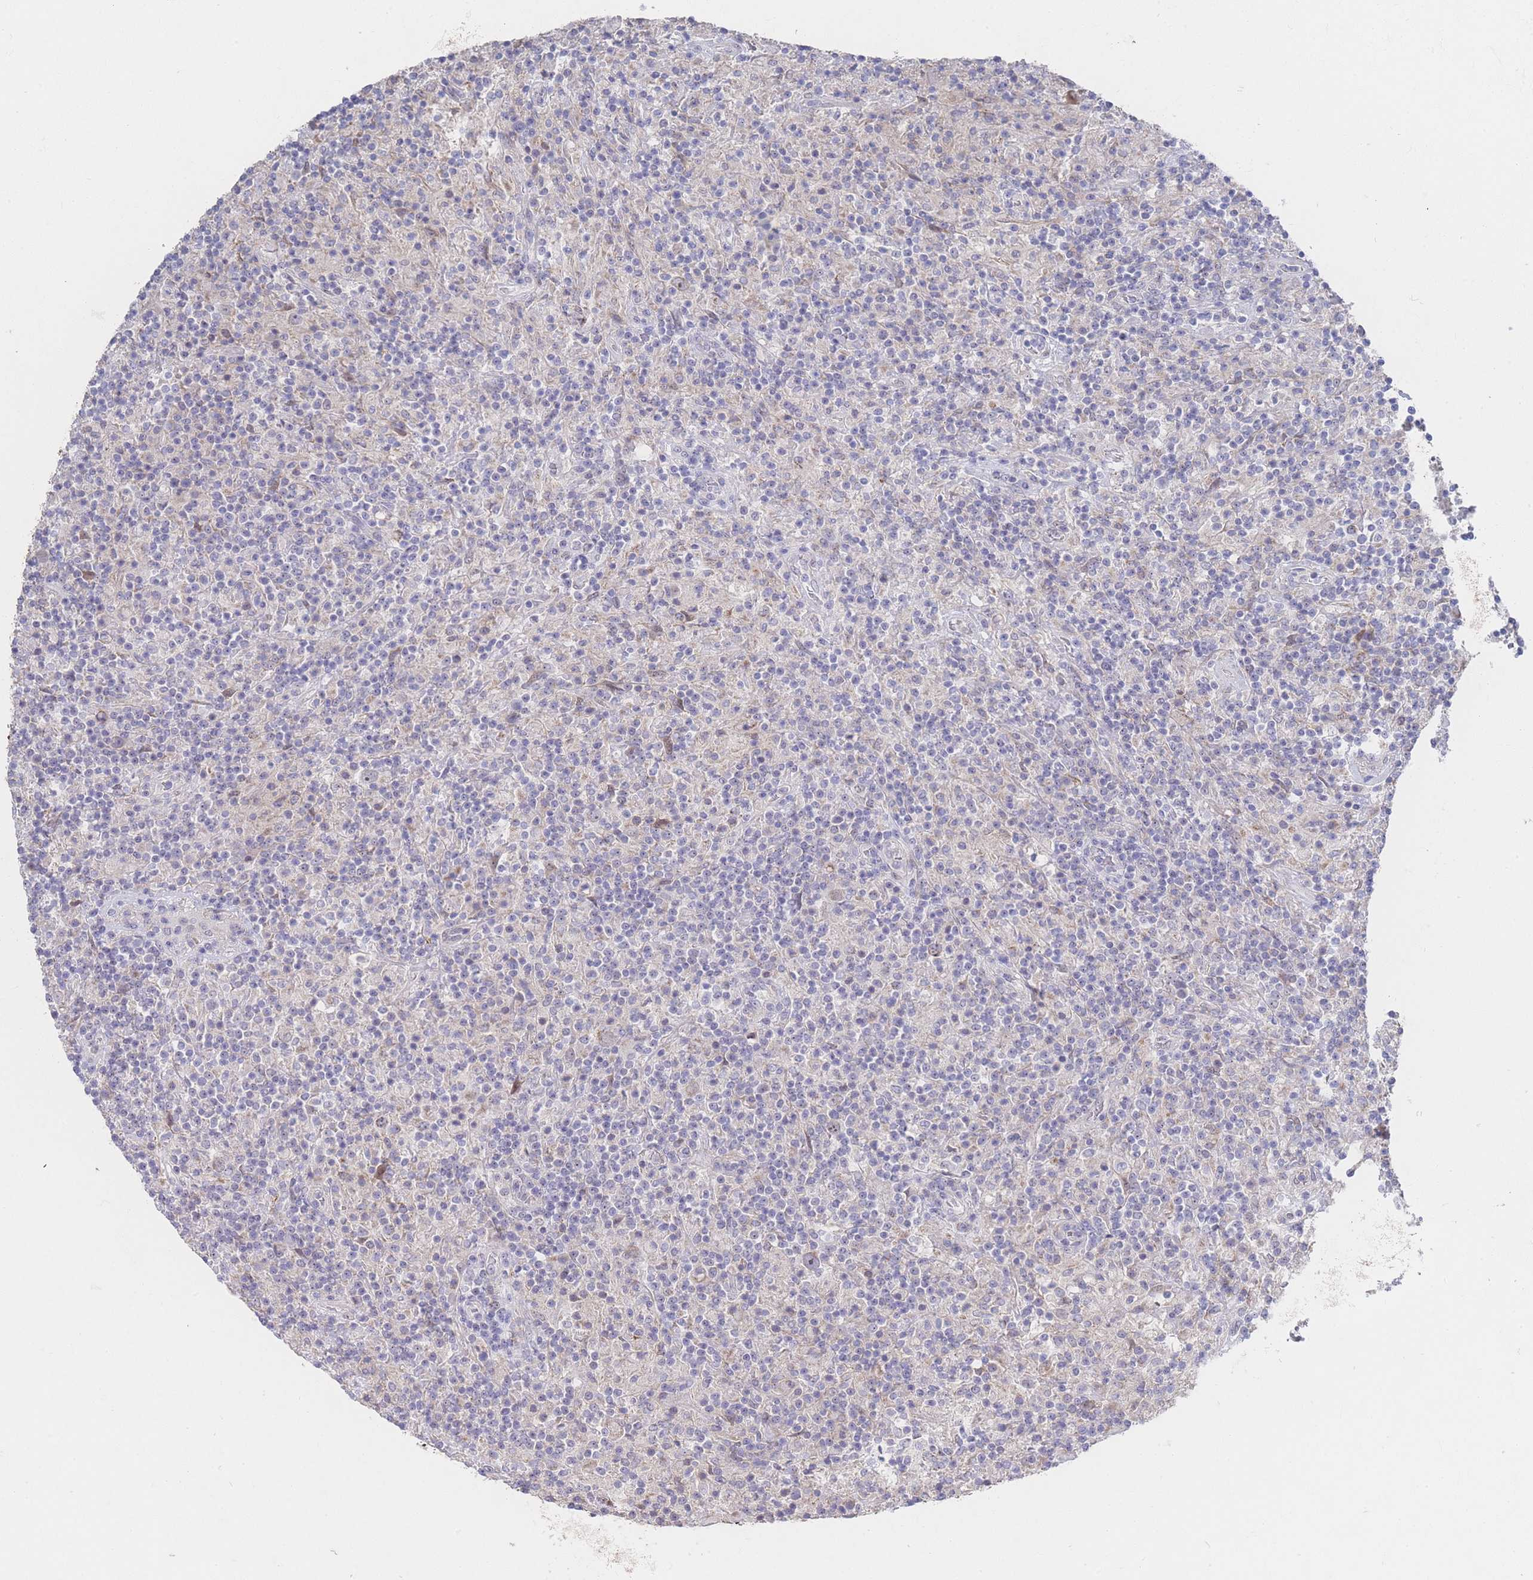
{"staining": {"intensity": "weak", "quantity": "<25%", "location": "cytoplasmic/membranous"}, "tissue": "lymphoma", "cell_type": "Tumor cells", "image_type": "cancer", "snomed": [{"axis": "morphology", "description": "Hodgkin's disease, NOS"}, {"axis": "topography", "description": "Lymph node"}], "caption": "Image shows no protein staining in tumor cells of Hodgkin's disease tissue.", "gene": "ZNF142", "patient": {"sex": "male", "age": 70}}